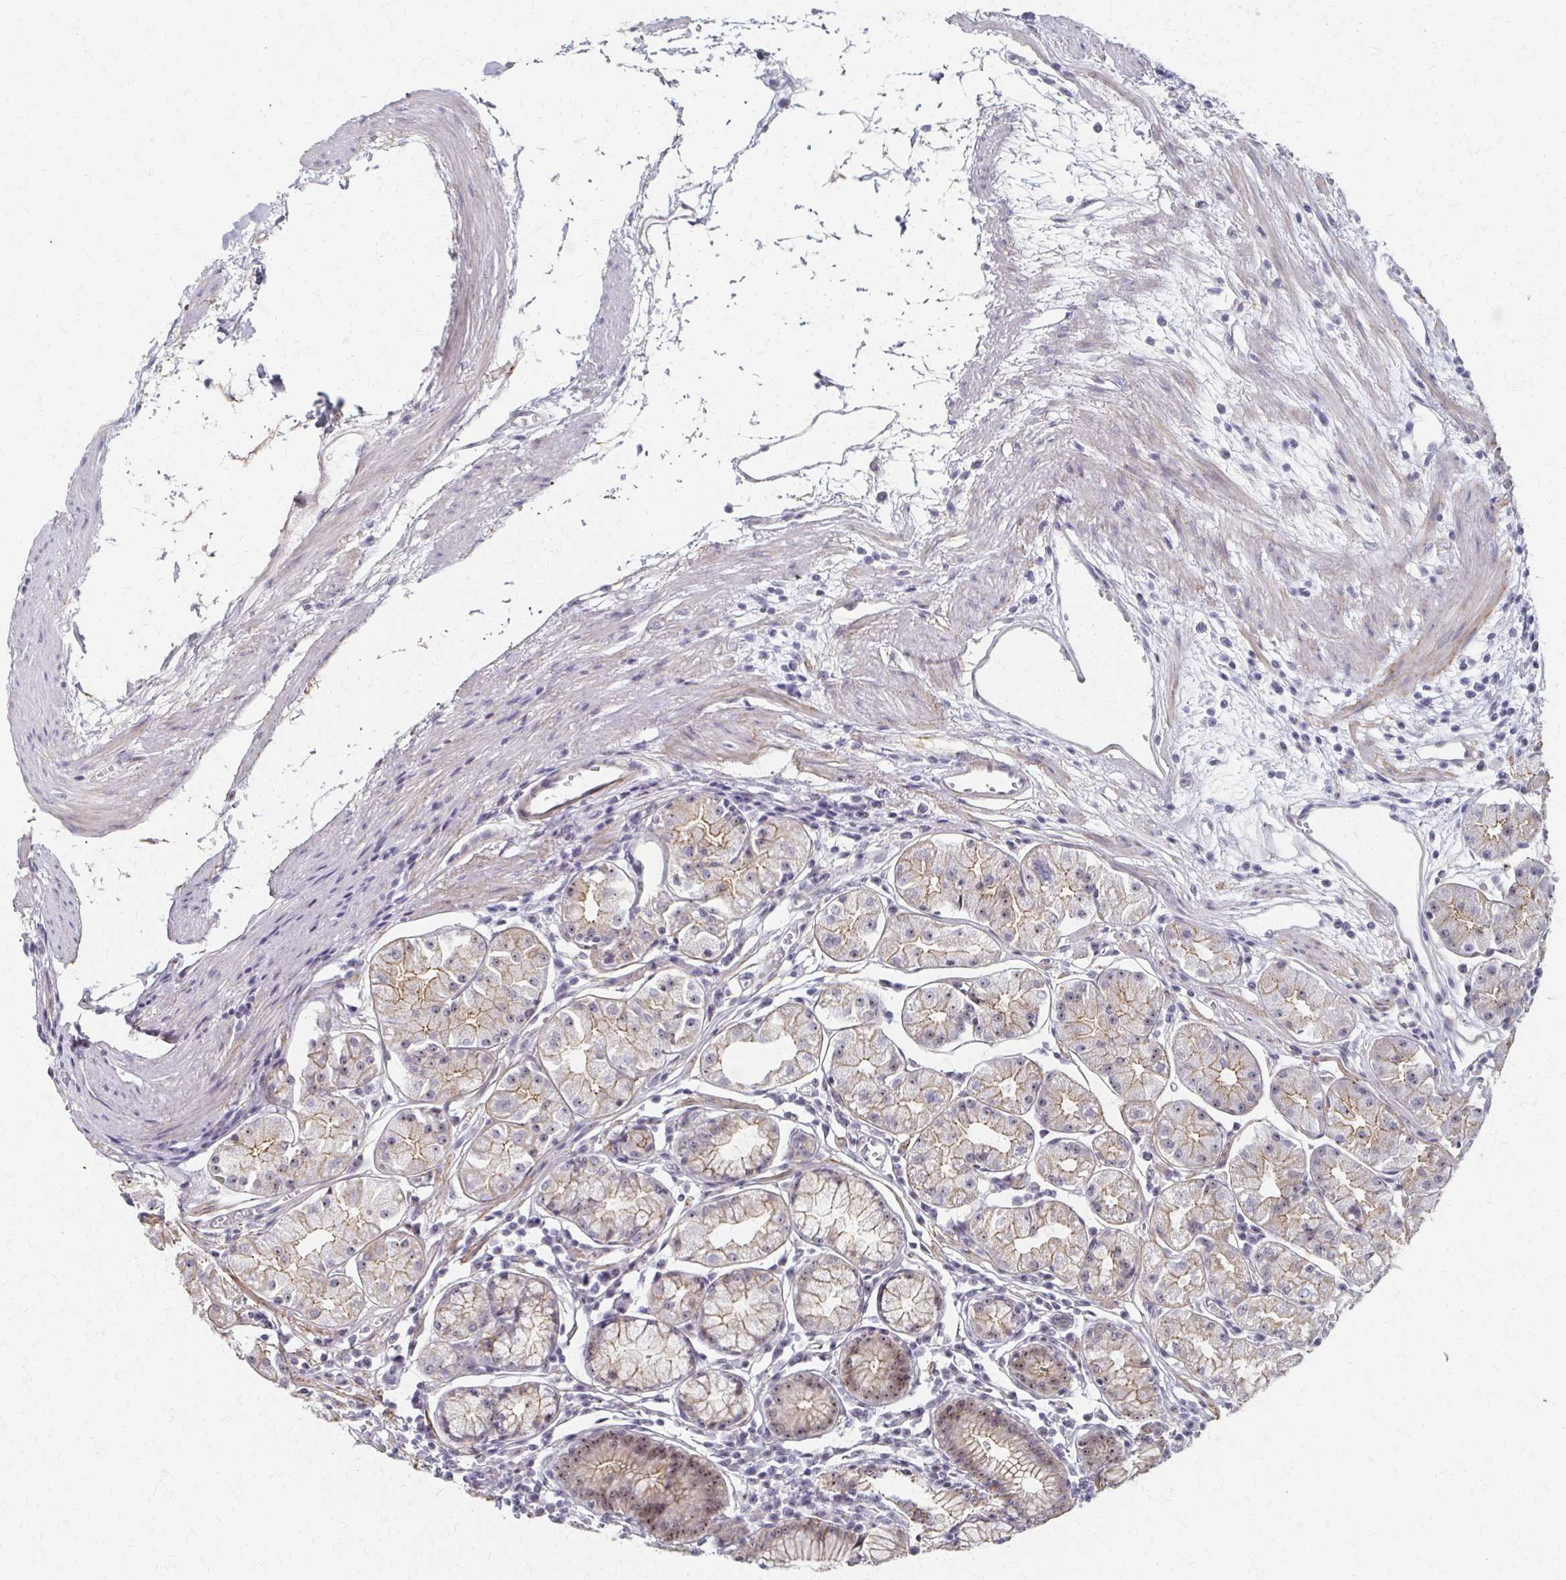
{"staining": {"intensity": "moderate", "quantity": "25%-75%", "location": "cytoplasmic/membranous,nuclear"}, "tissue": "stomach", "cell_type": "Glandular cells", "image_type": "normal", "snomed": [{"axis": "morphology", "description": "Normal tissue, NOS"}, {"axis": "topography", "description": "Stomach"}], "caption": "Glandular cells reveal medium levels of moderate cytoplasmic/membranous,nuclear staining in approximately 25%-75% of cells in benign stomach.", "gene": "PES1", "patient": {"sex": "male", "age": 55}}